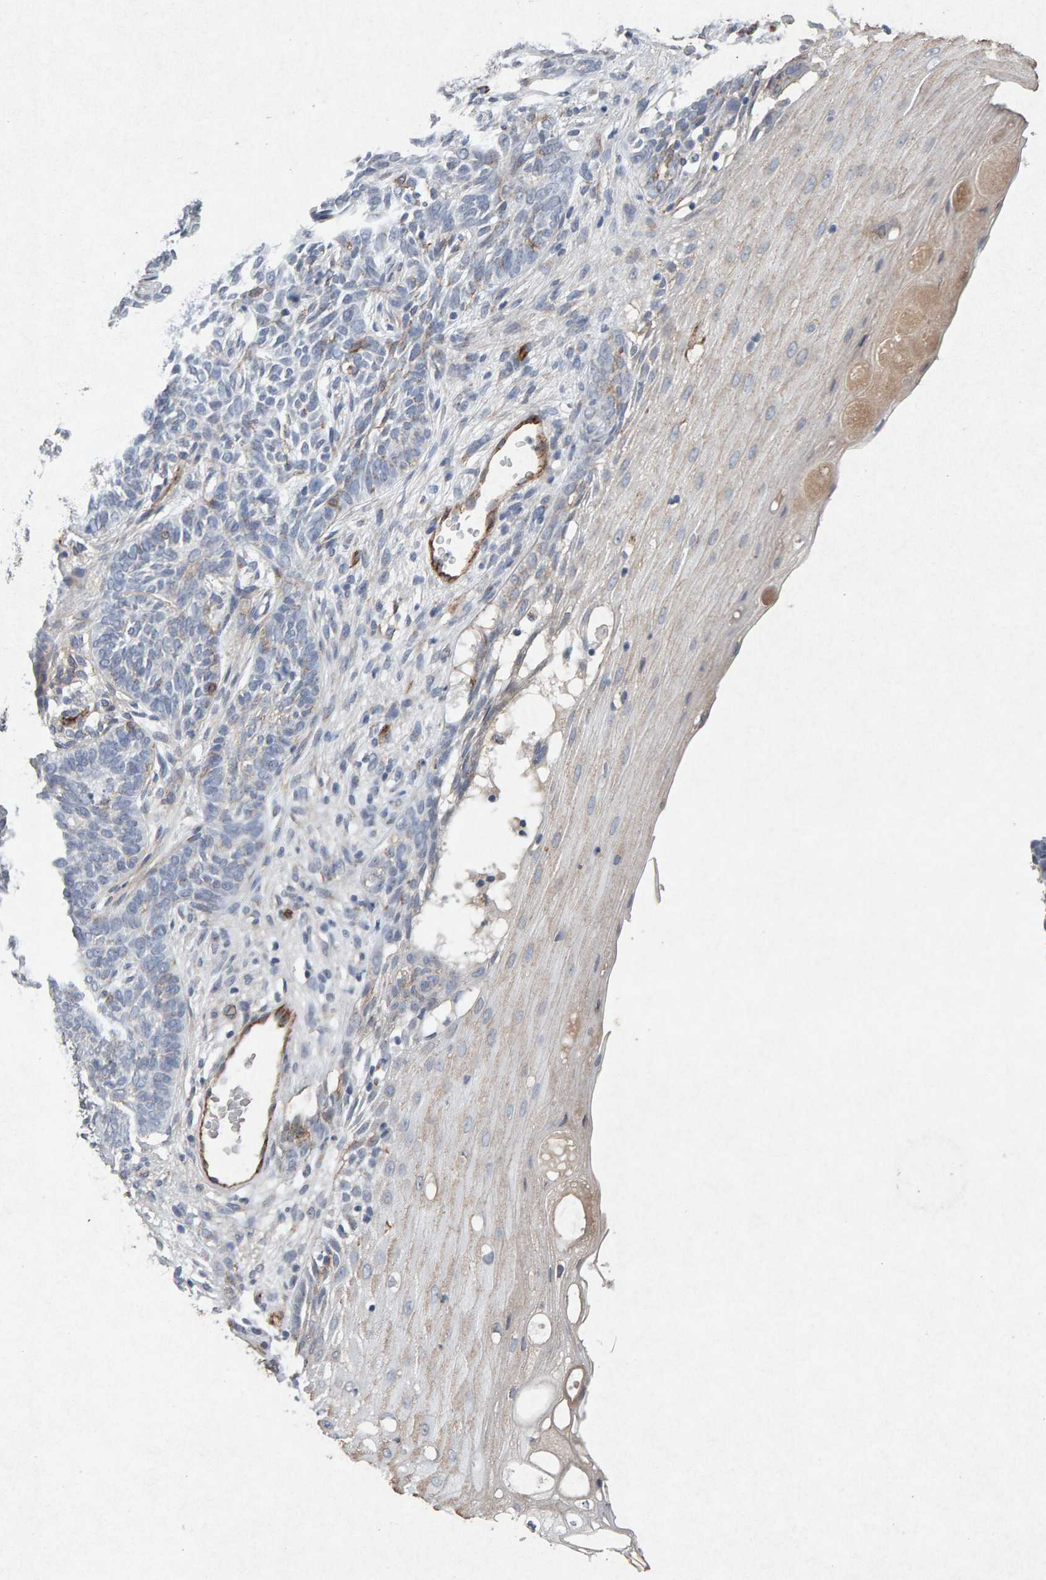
{"staining": {"intensity": "negative", "quantity": "none", "location": "none"}, "tissue": "skin cancer", "cell_type": "Tumor cells", "image_type": "cancer", "snomed": [{"axis": "morphology", "description": "Basal cell carcinoma"}, {"axis": "topography", "description": "Skin"}], "caption": "Immunohistochemistry (IHC) of skin cancer (basal cell carcinoma) shows no positivity in tumor cells. (Stains: DAB (3,3'-diaminobenzidine) immunohistochemistry with hematoxylin counter stain, Microscopy: brightfield microscopy at high magnification).", "gene": "PTPRM", "patient": {"sex": "male", "age": 87}}